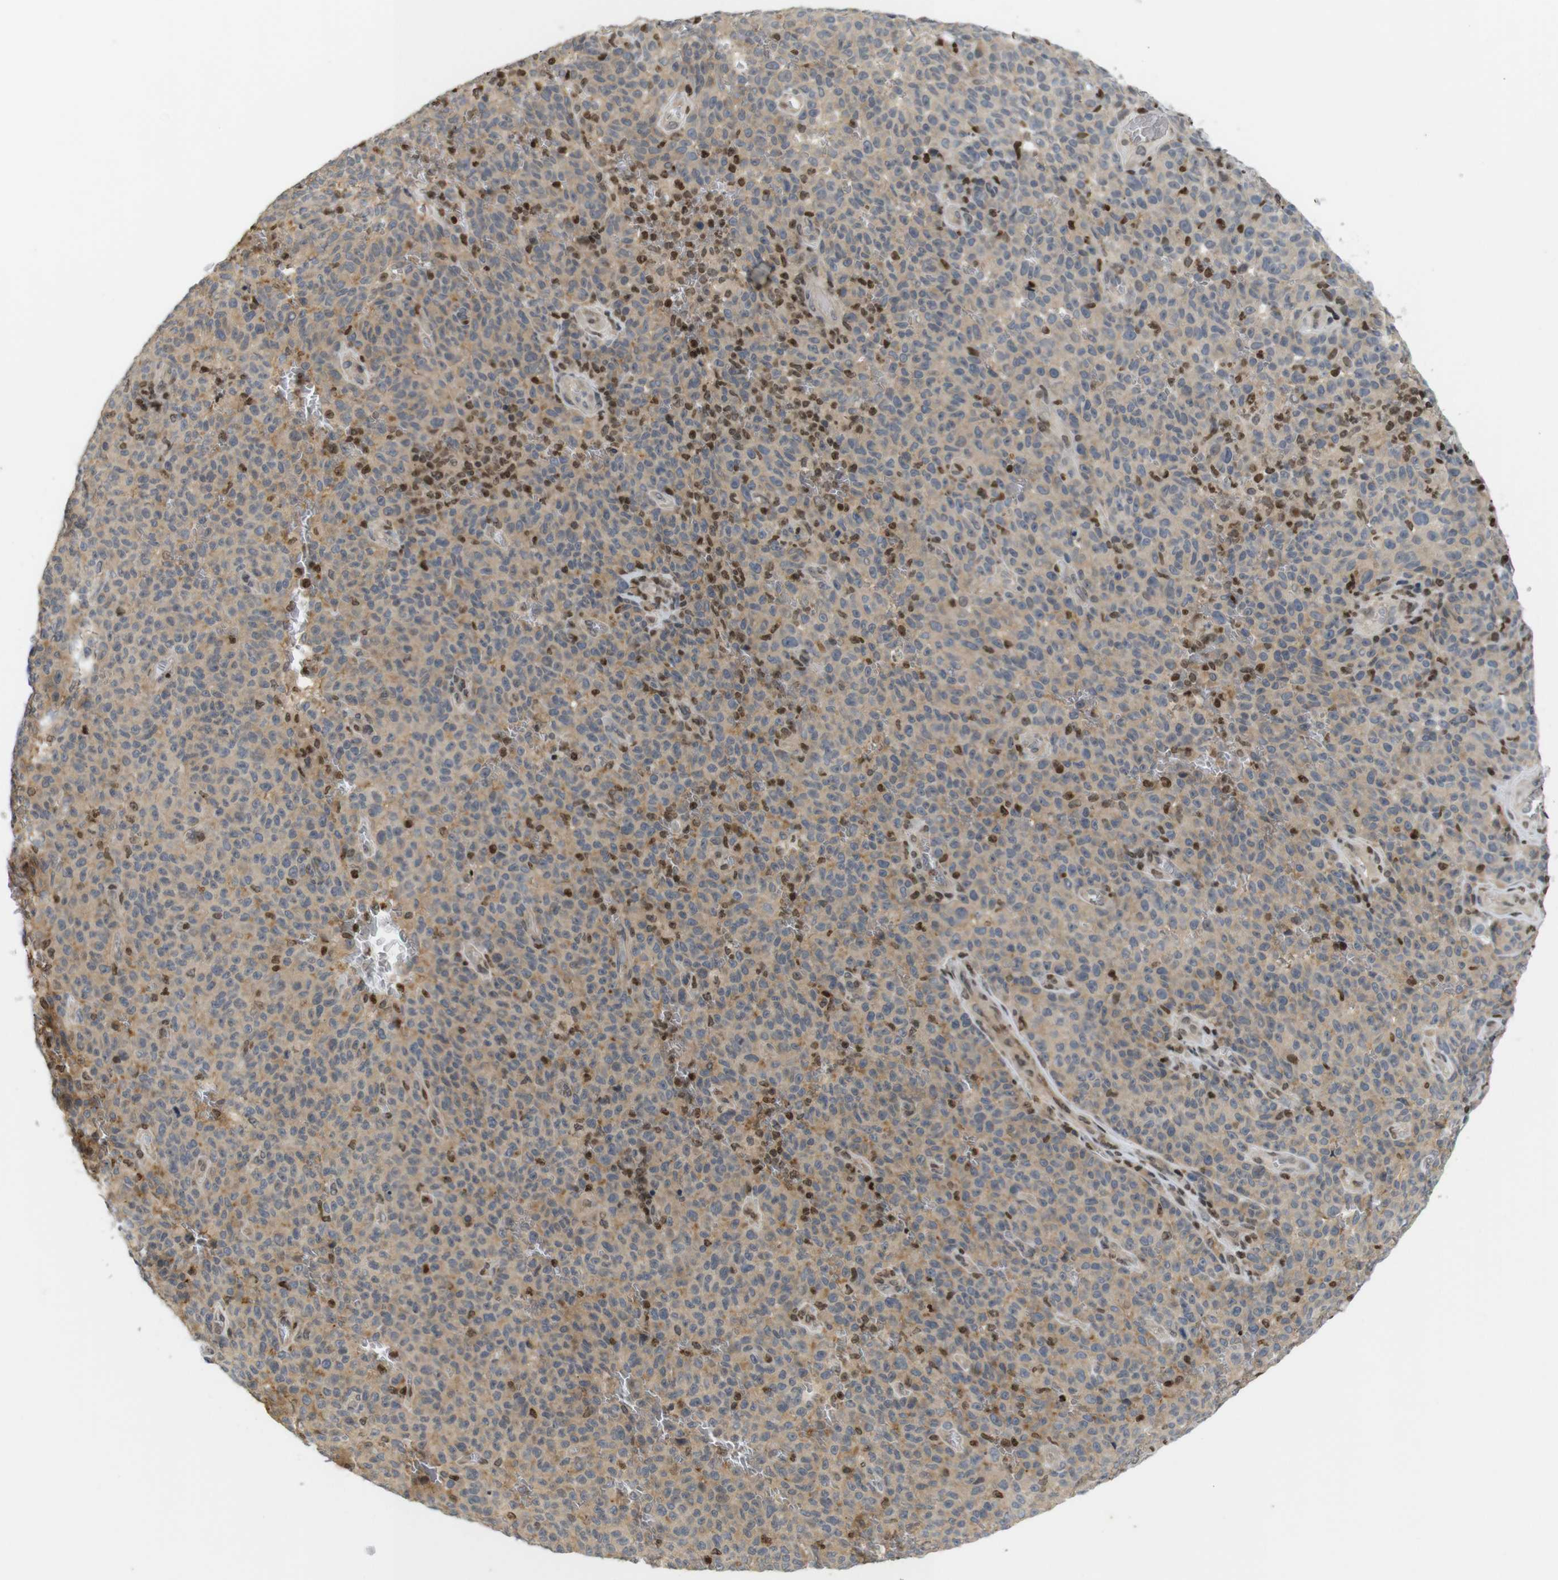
{"staining": {"intensity": "moderate", "quantity": "25%-75%", "location": "cytoplasmic/membranous"}, "tissue": "melanoma", "cell_type": "Tumor cells", "image_type": "cancer", "snomed": [{"axis": "morphology", "description": "Malignant melanoma, NOS"}, {"axis": "topography", "description": "Skin"}], "caption": "About 25%-75% of tumor cells in human malignant melanoma show moderate cytoplasmic/membranous protein staining as visualized by brown immunohistochemical staining.", "gene": "MBD1", "patient": {"sex": "female", "age": 82}}